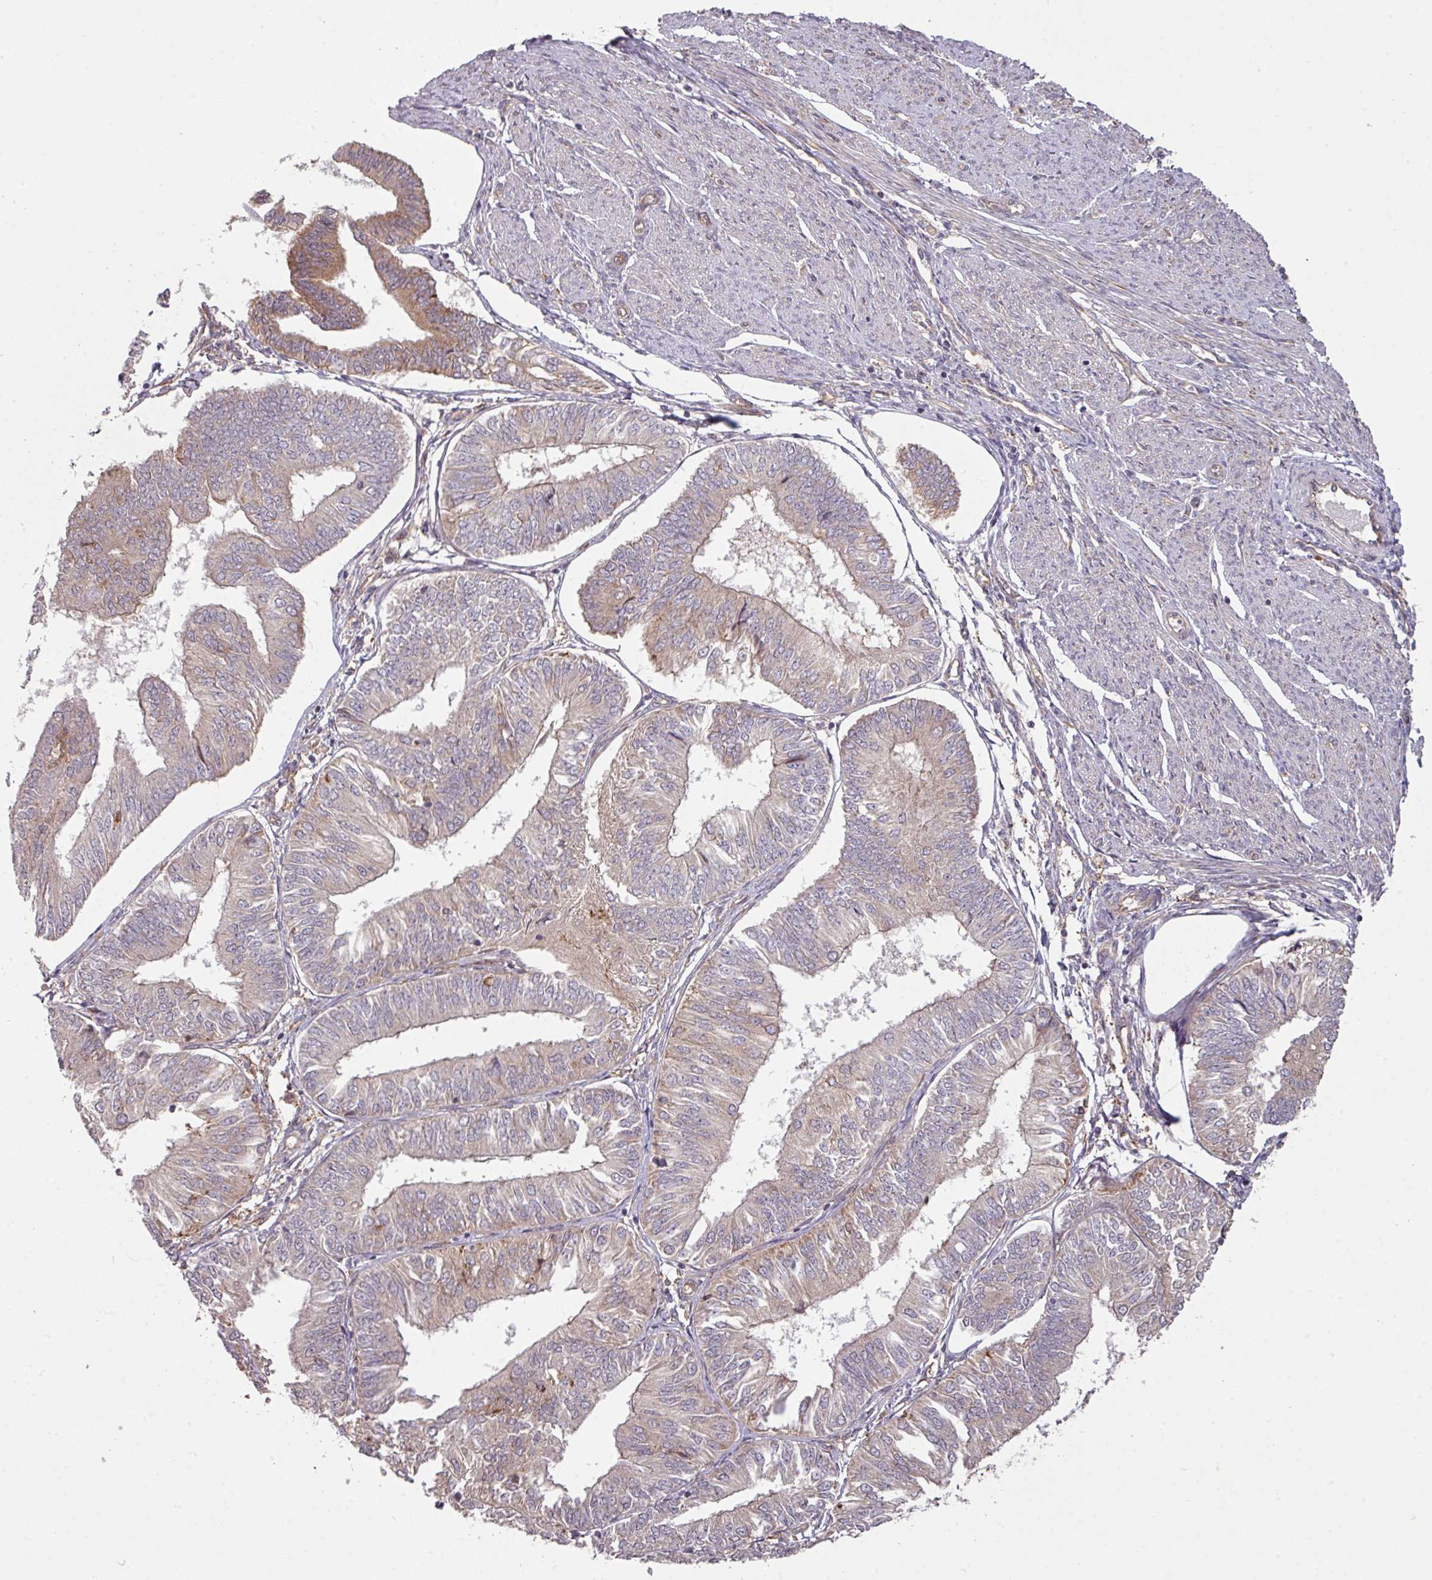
{"staining": {"intensity": "moderate", "quantity": "<25%", "location": "cytoplasmic/membranous"}, "tissue": "endometrial cancer", "cell_type": "Tumor cells", "image_type": "cancer", "snomed": [{"axis": "morphology", "description": "Adenocarcinoma, NOS"}, {"axis": "topography", "description": "Endometrium"}], "caption": "Immunohistochemistry (DAB (3,3'-diaminobenzidine)) staining of human endometrial adenocarcinoma displays moderate cytoplasmic/membranous protein positivity in about <25% of tumor cells.", "gene": "CYFIP2", "patient": {"sex": "female", "age": 58}}